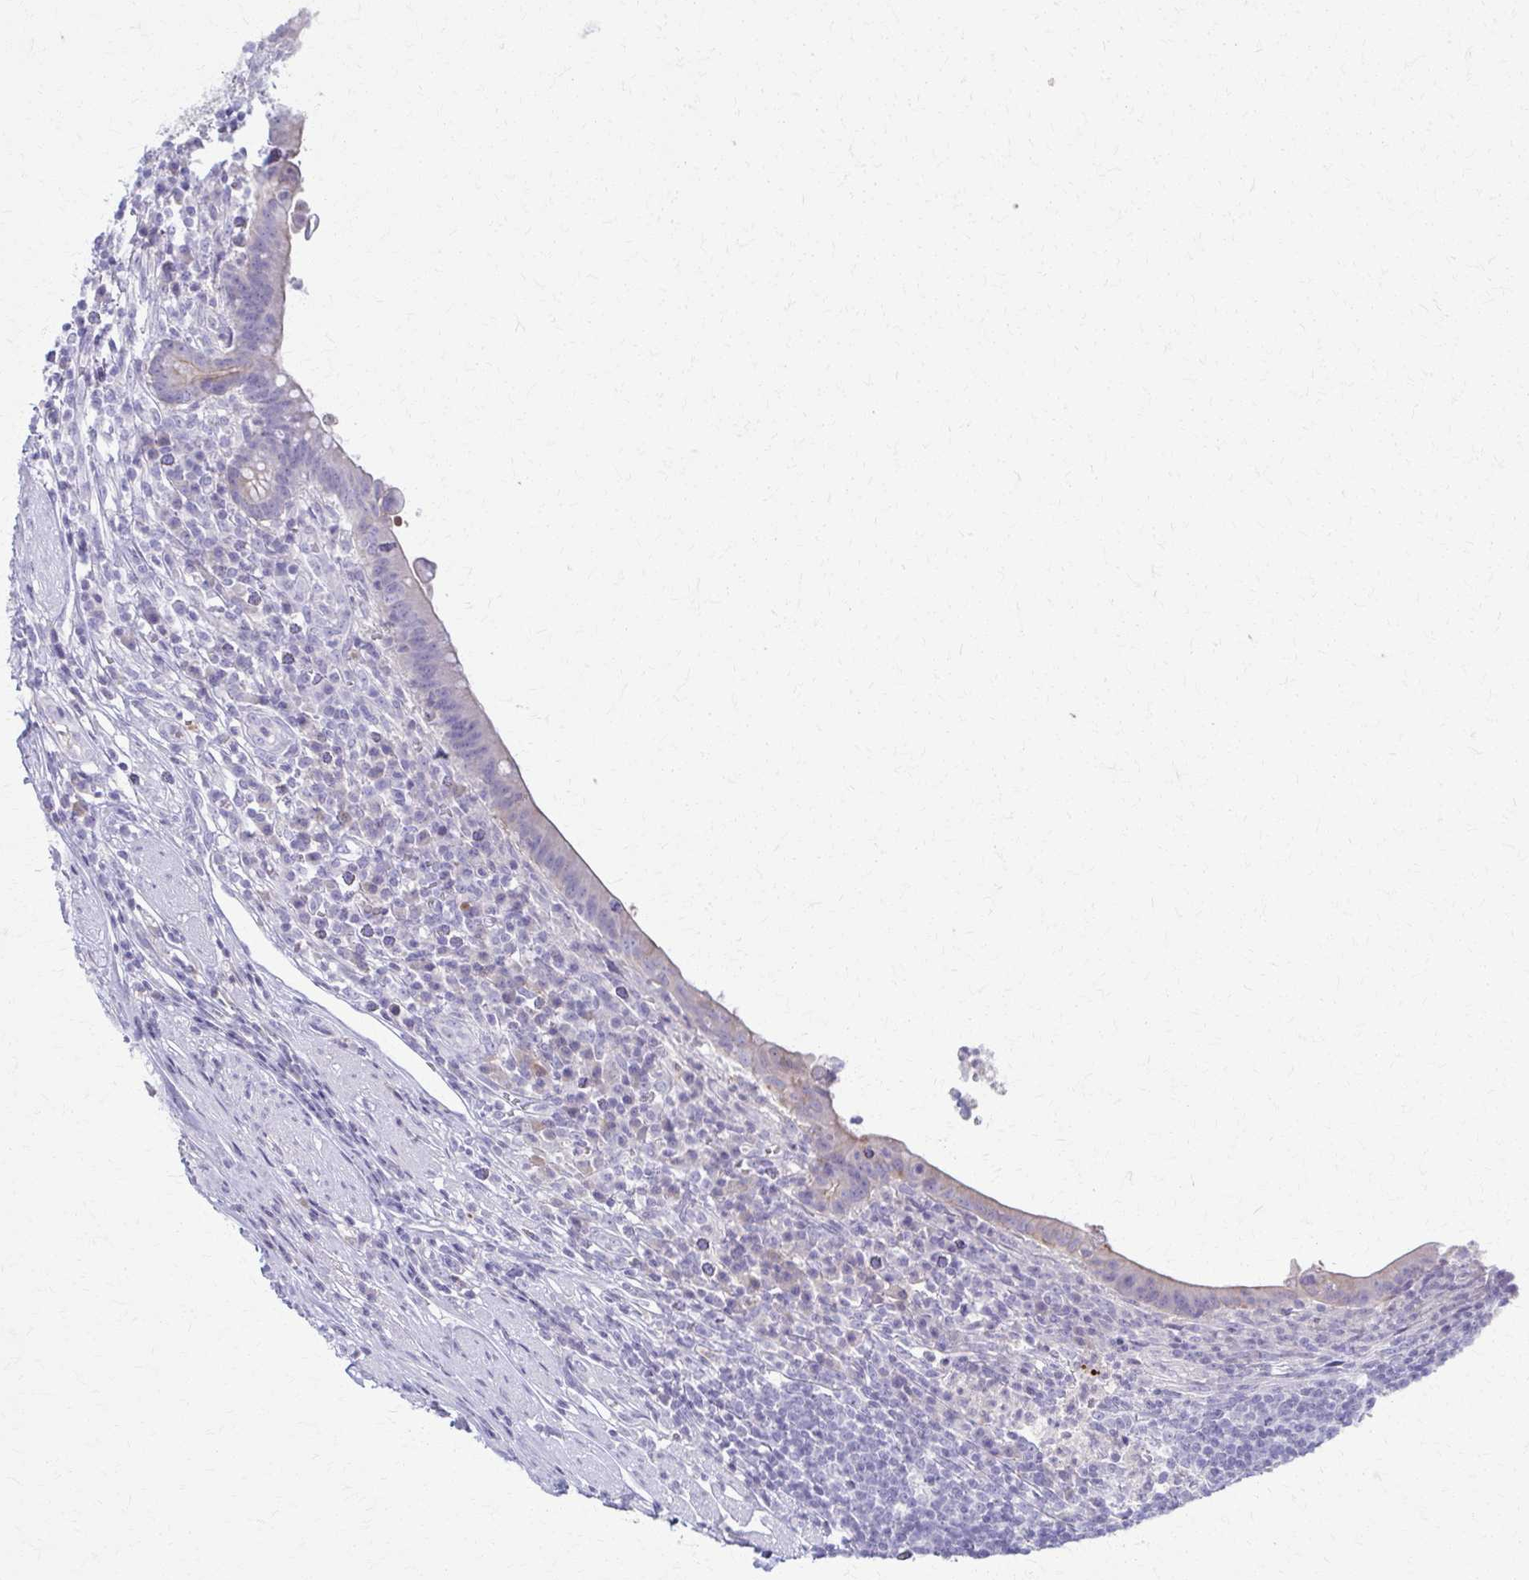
{"staining": {"intensity": "moderate", "quantity": "<25%", "location": "cytoplasmic/membranous"}, "tissue": "appendix", "cell_type": "Glandular cells", "image_type": "normal", "snomed": [{"axis": "morphology", "description": "Normal tissue, NOS"}, {"axis": "topography", "description": "Appendix"}], "caption": "Glandular cells display low levels of moderate cytoplasmic/membranous expression in approximately <25% of cells in unremarkable human appendix.", "gene": "ENSG00000275249", "patient": {"sex": "female", "age": 56}}